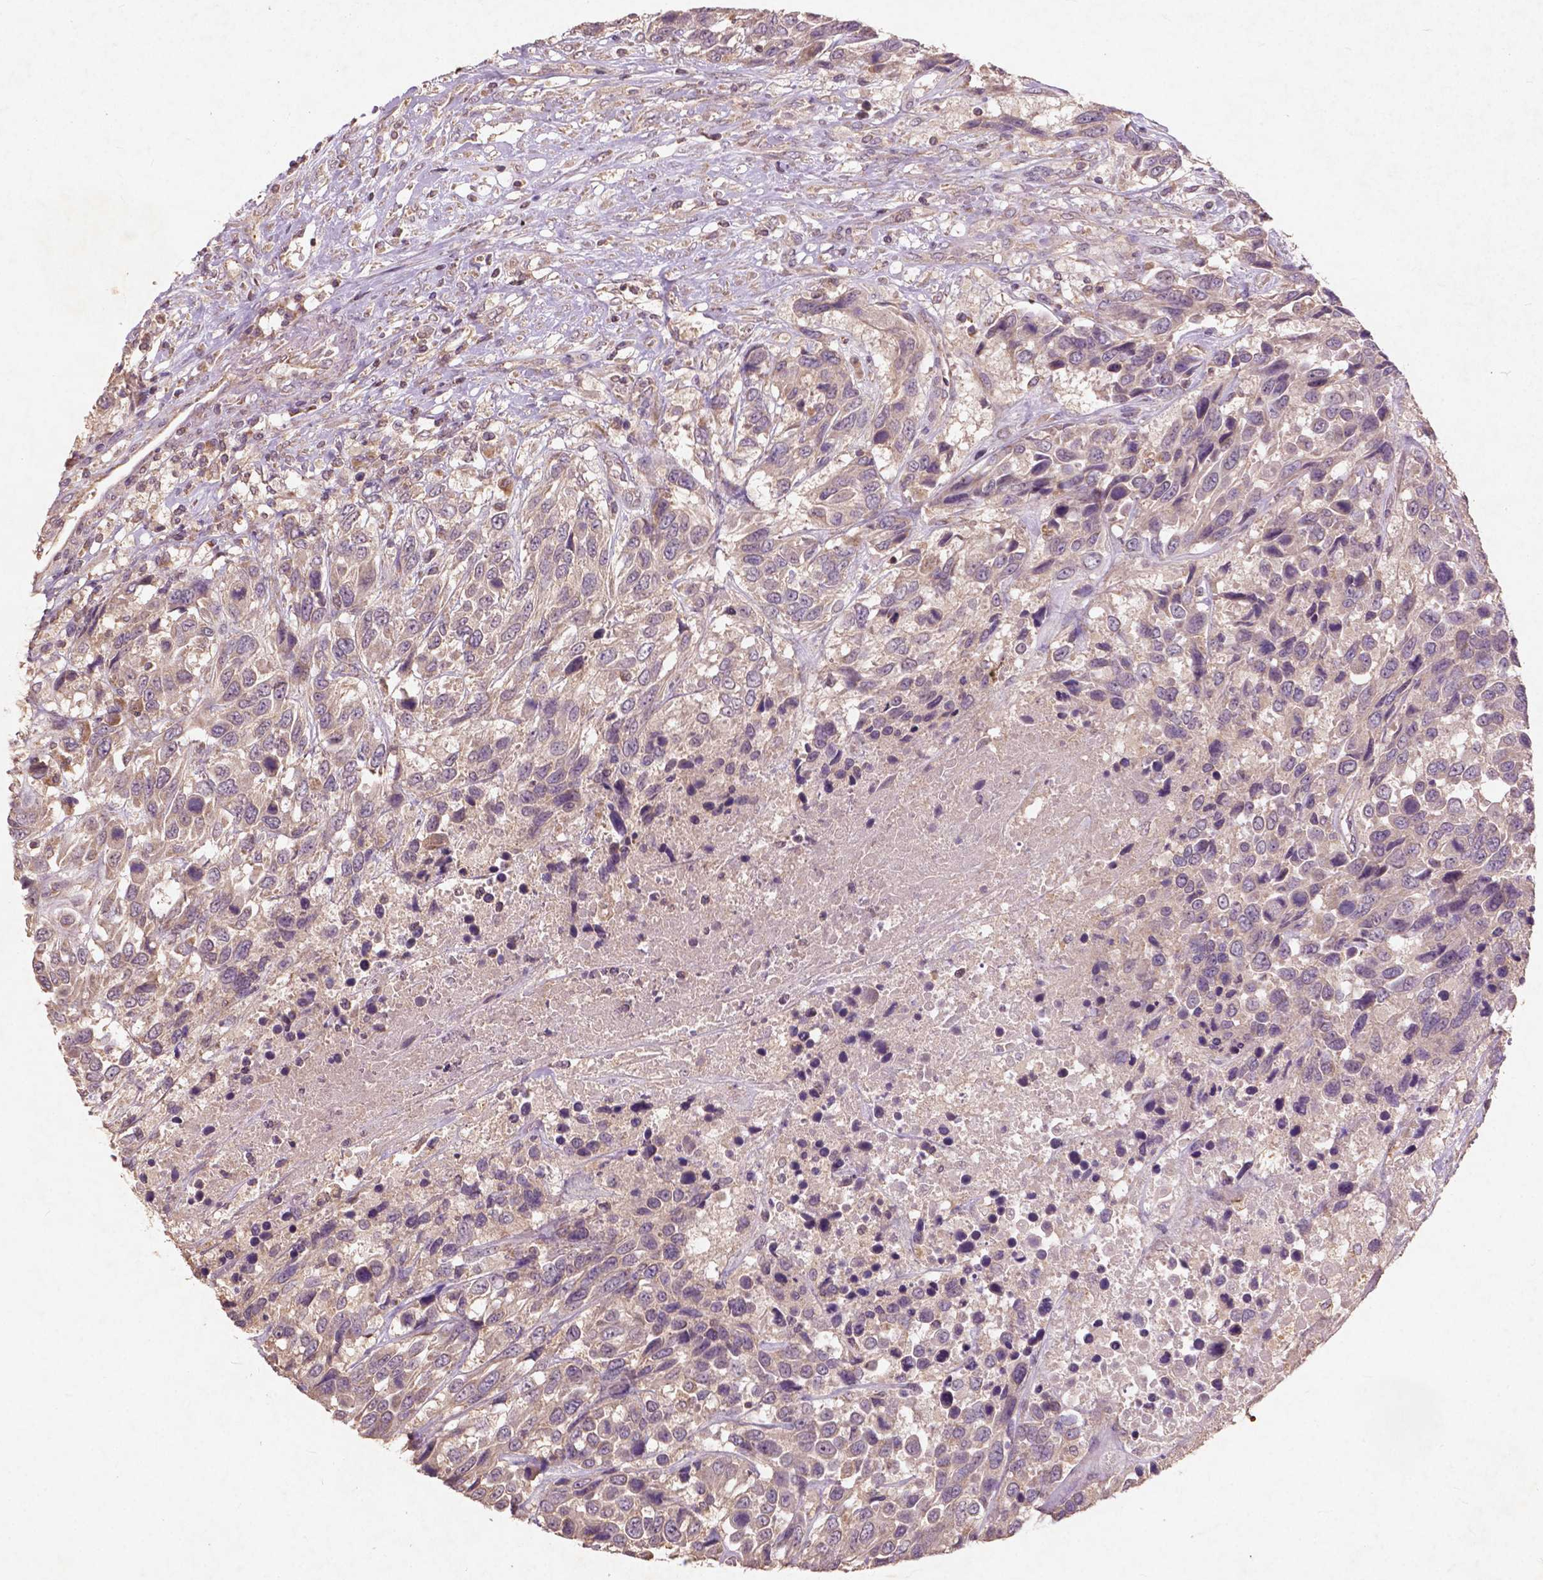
{"staining": {"intensity": "moderate", "quantity": "<25%", "location": "cytoplasmic/membranous"}, "tissue": "urothelial cancer", "cell_type": "Tumor cells", "image_type": "cancer", "snomed": [{"axis": "morphology", "description": "Urothelial carcinoma, High grade"}, {"axis": "topography", "description": "Urinary bladder"}], "caption": "A high-resolution micrograph shows immunohistochemistry (IHC) staining of urothelial cancer, which reveals moderate cytoplasmic/membranous positivity in about <25% of tumor cells.", "gene": "ST6GALNAC5", "patient": {"sex": "female", "age": 70}}